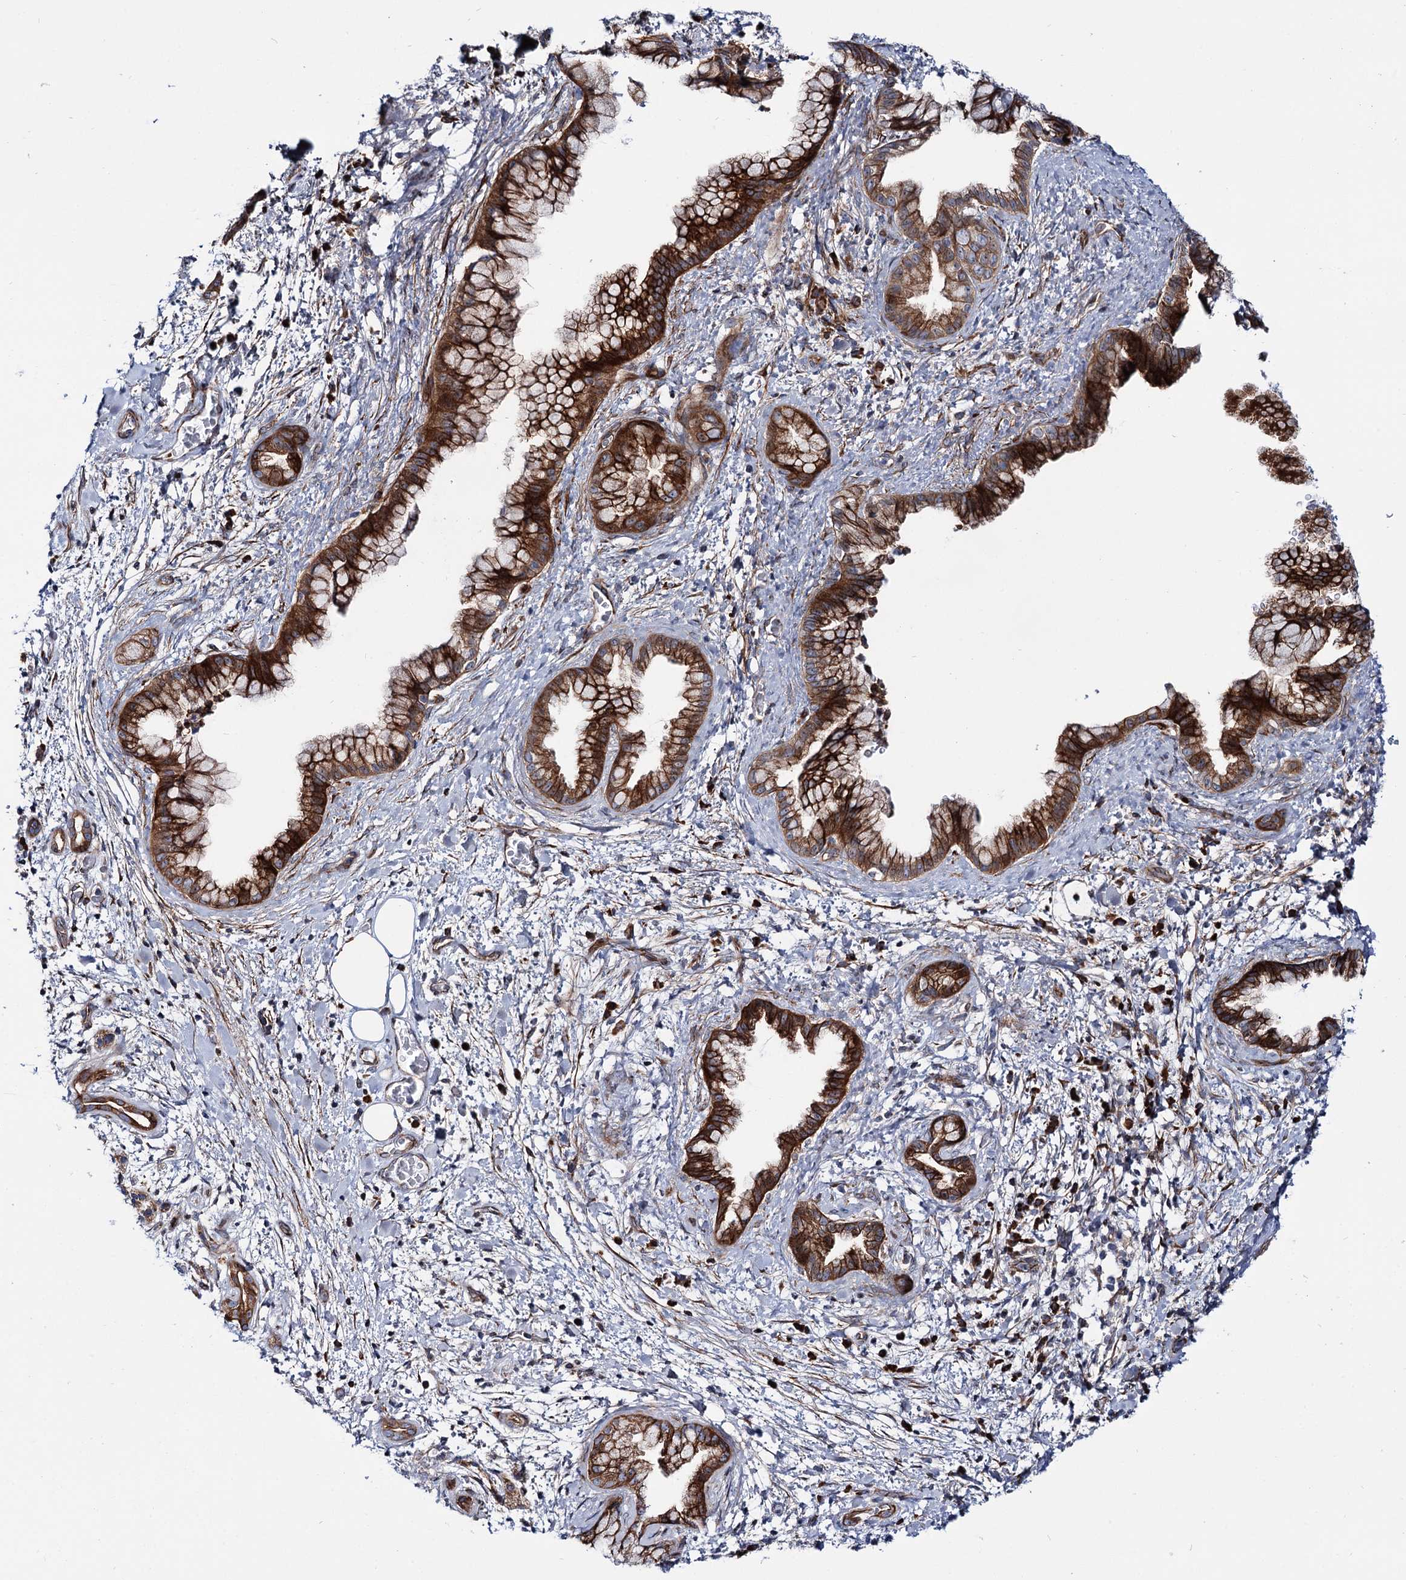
{"staining": {"intensity": "strong", "quantity": ">75%", "location": "cytoplasmic/membranous"}, "tissue": "pancreatic cancer", "cell_type": "Tumor cells", "image_type": "cancer", "snomed": [{"axis": "morphology", "description": "Adenocarcinoma, NOS"}, {"axis": "topography", "description": "Pancreas"}], "caption": "The micrograph displays staining of pancreatic adenocarcinoma, revealing strong cytoplasmic/membranous protein expression (brown color) within tumor cells.", "gene": "THAP9", "patient": {"sex": "female", "age": 78}}